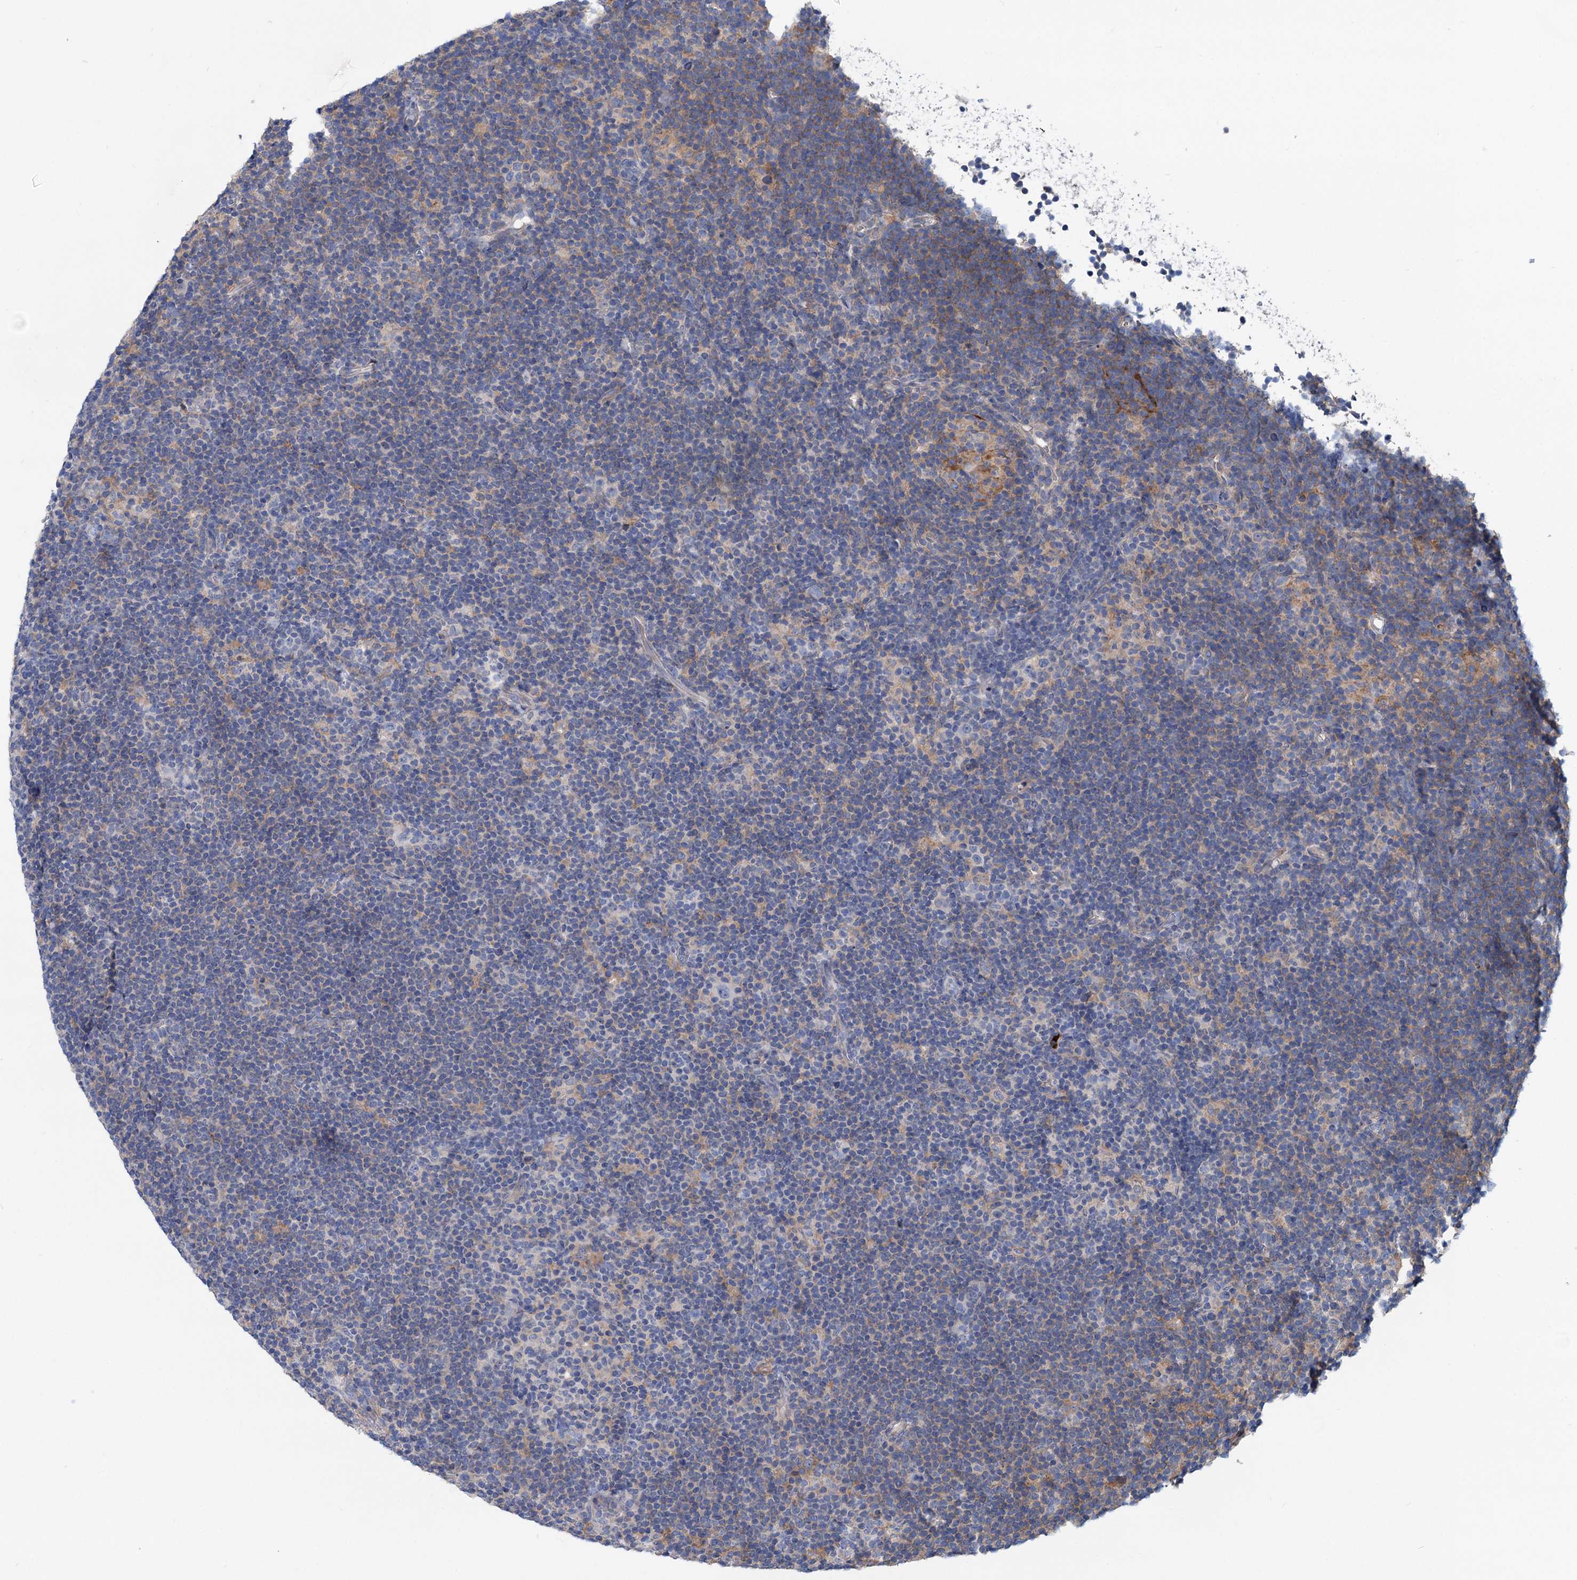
{"staining": {"intensity": "negative", "quantity": "none", "location": "none"}, "tissue": "lymphoma", "cell_type": "Tumor cells", "image_type": "cancer", "snomed": [{"axis": "morphology", "description": "Hodgkin's disease, NOS"}, {"axis": "topography", "description": "Lymph node"}], "caption": "Tumor cells are negative for protein expression in human lymphoma. (DAB (3,3'-diaminobenzidine) immunohistochemistry with hematoxylin counter stain).", "gene": "RNF111", "patient": {"sex": "female", "age": 57}}